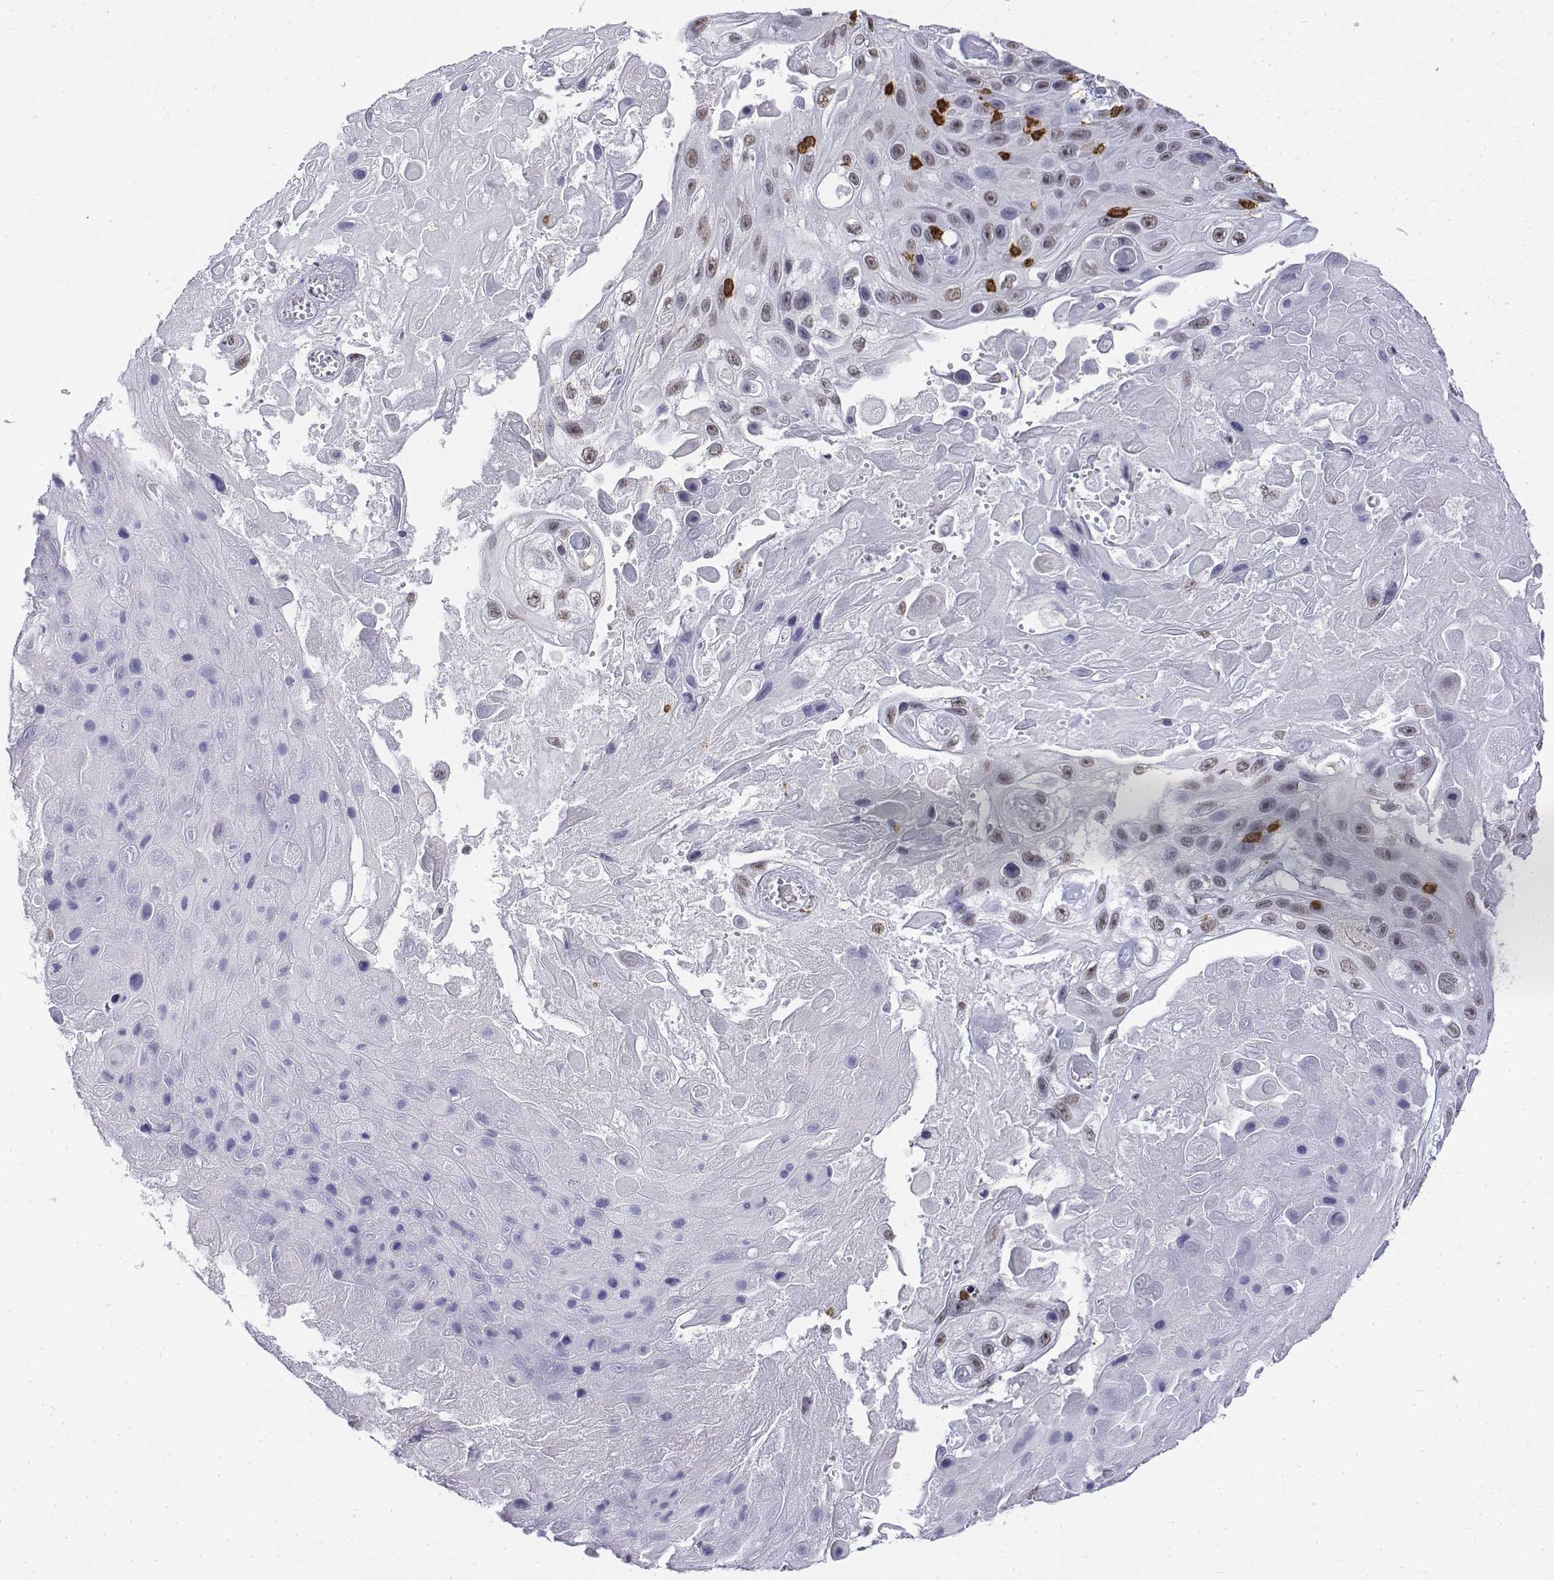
{"staining": {"intensity": "negative", "quantity": "none", "location": "none"}, "tissue": "skin cancer", "cell_type": "Tumor cells", "image_type": "cancer", "snomed": [{"axis": "morphology", "description": "Squamous cell carcinoma, NOS"}, {"axis": "topography", "description": "Skin"}], "caption": "Photomicrograph shows no protein expression in tumor cells of skin cancer tissue. The staining is performed using DAB (3,3'-diaminobenzidine) brown chromogen with nuclei counter-stained in using hematoxylin.", "gene": "CD3E", "patient": {"sex": "male", "age": 82}}